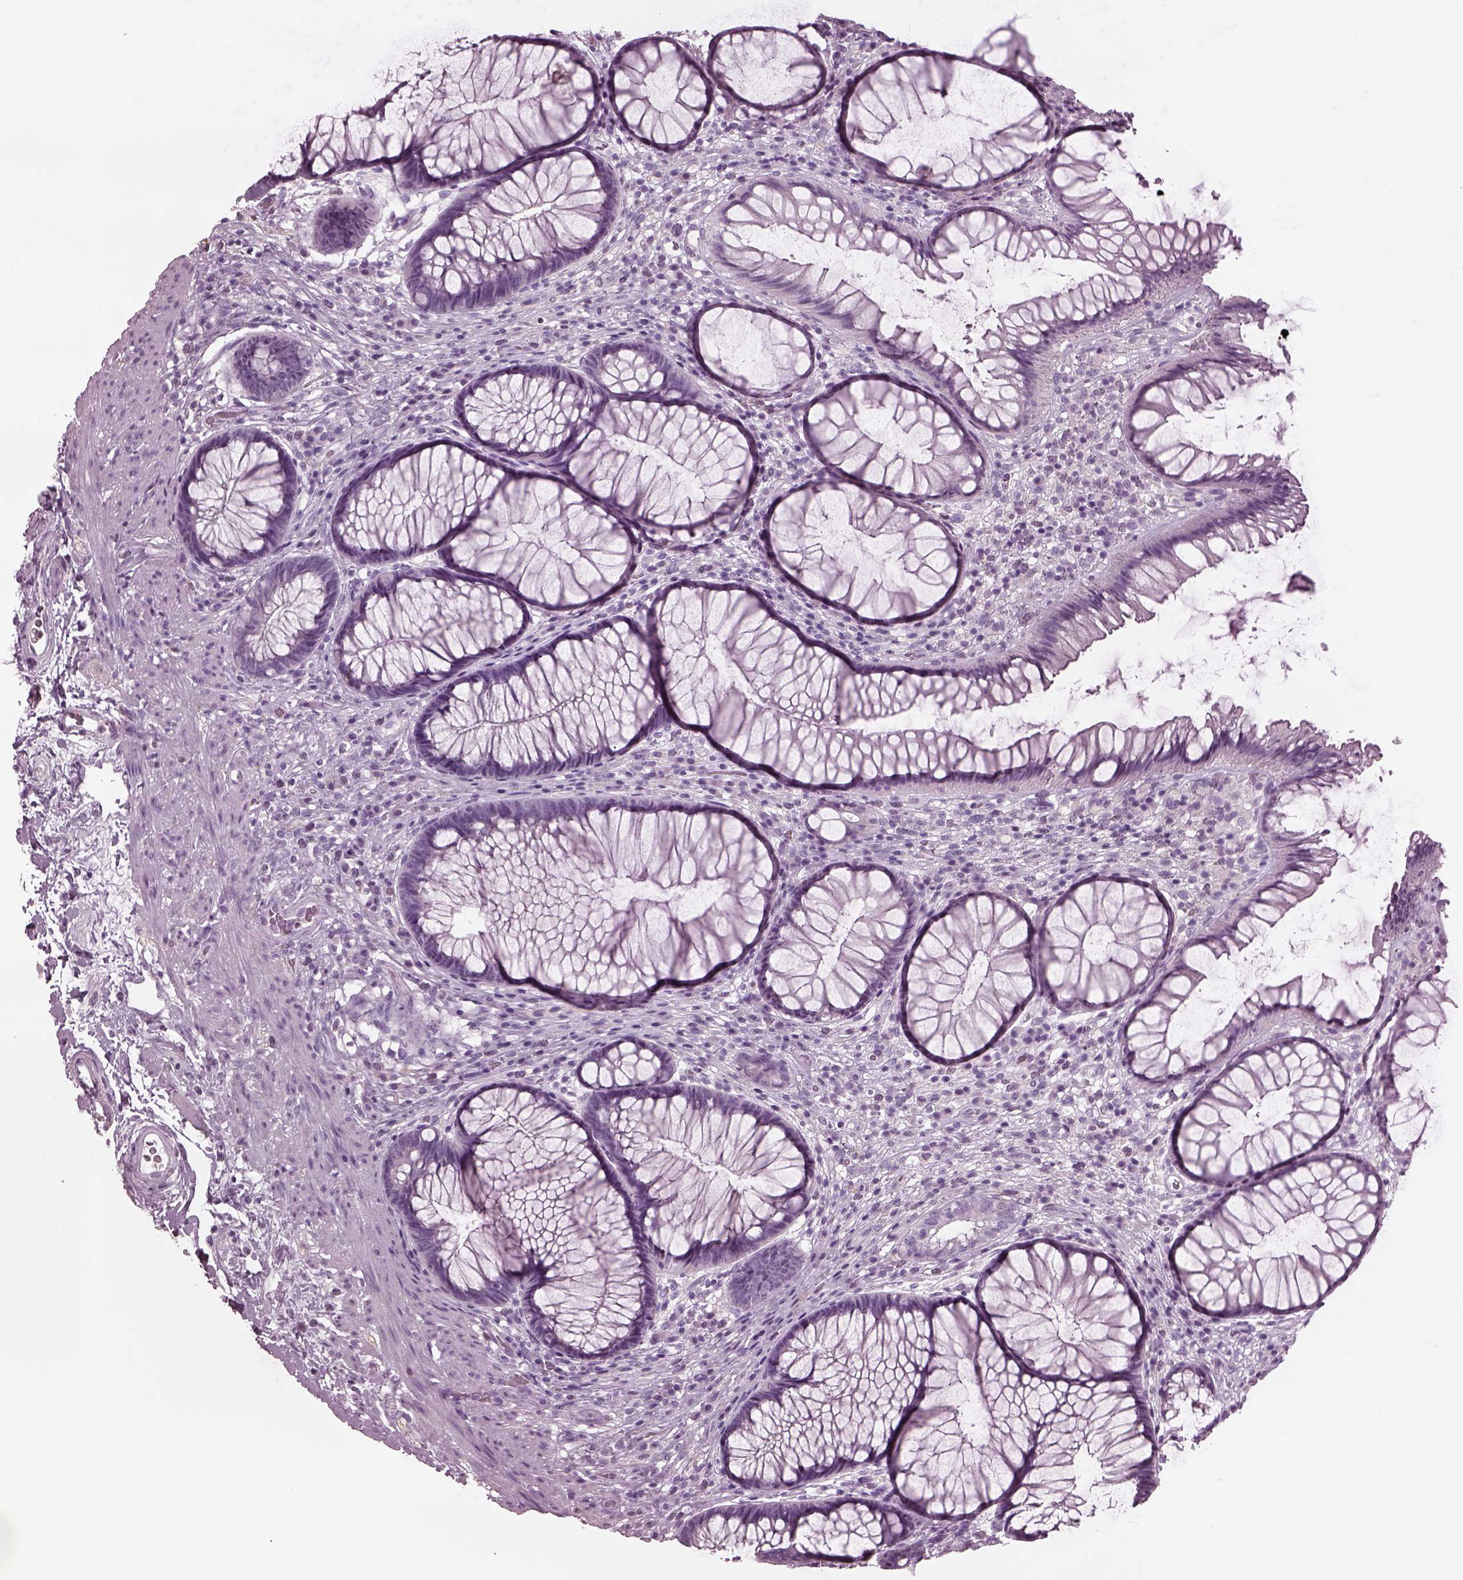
{"staining": {"intensity": "negative", "quantity": "none", "location": "none"}, "tissue": "rectum", "cell_type": "Glandular cells", "image_type": "normal", "snomed": [{"axis": "morphology", "description": "Normal tissue, NOS"}, {"axis": "topography", "description": "Smooth muscle"}, {"axis": "topography", "description": "Rectum"}], "caption": "DAB immunohistochemical staining of benign human rectum exhibits no significant staining in glandular cells.", "gene": "TPPP2", "patient": {"sex": "male", "age": 53}}